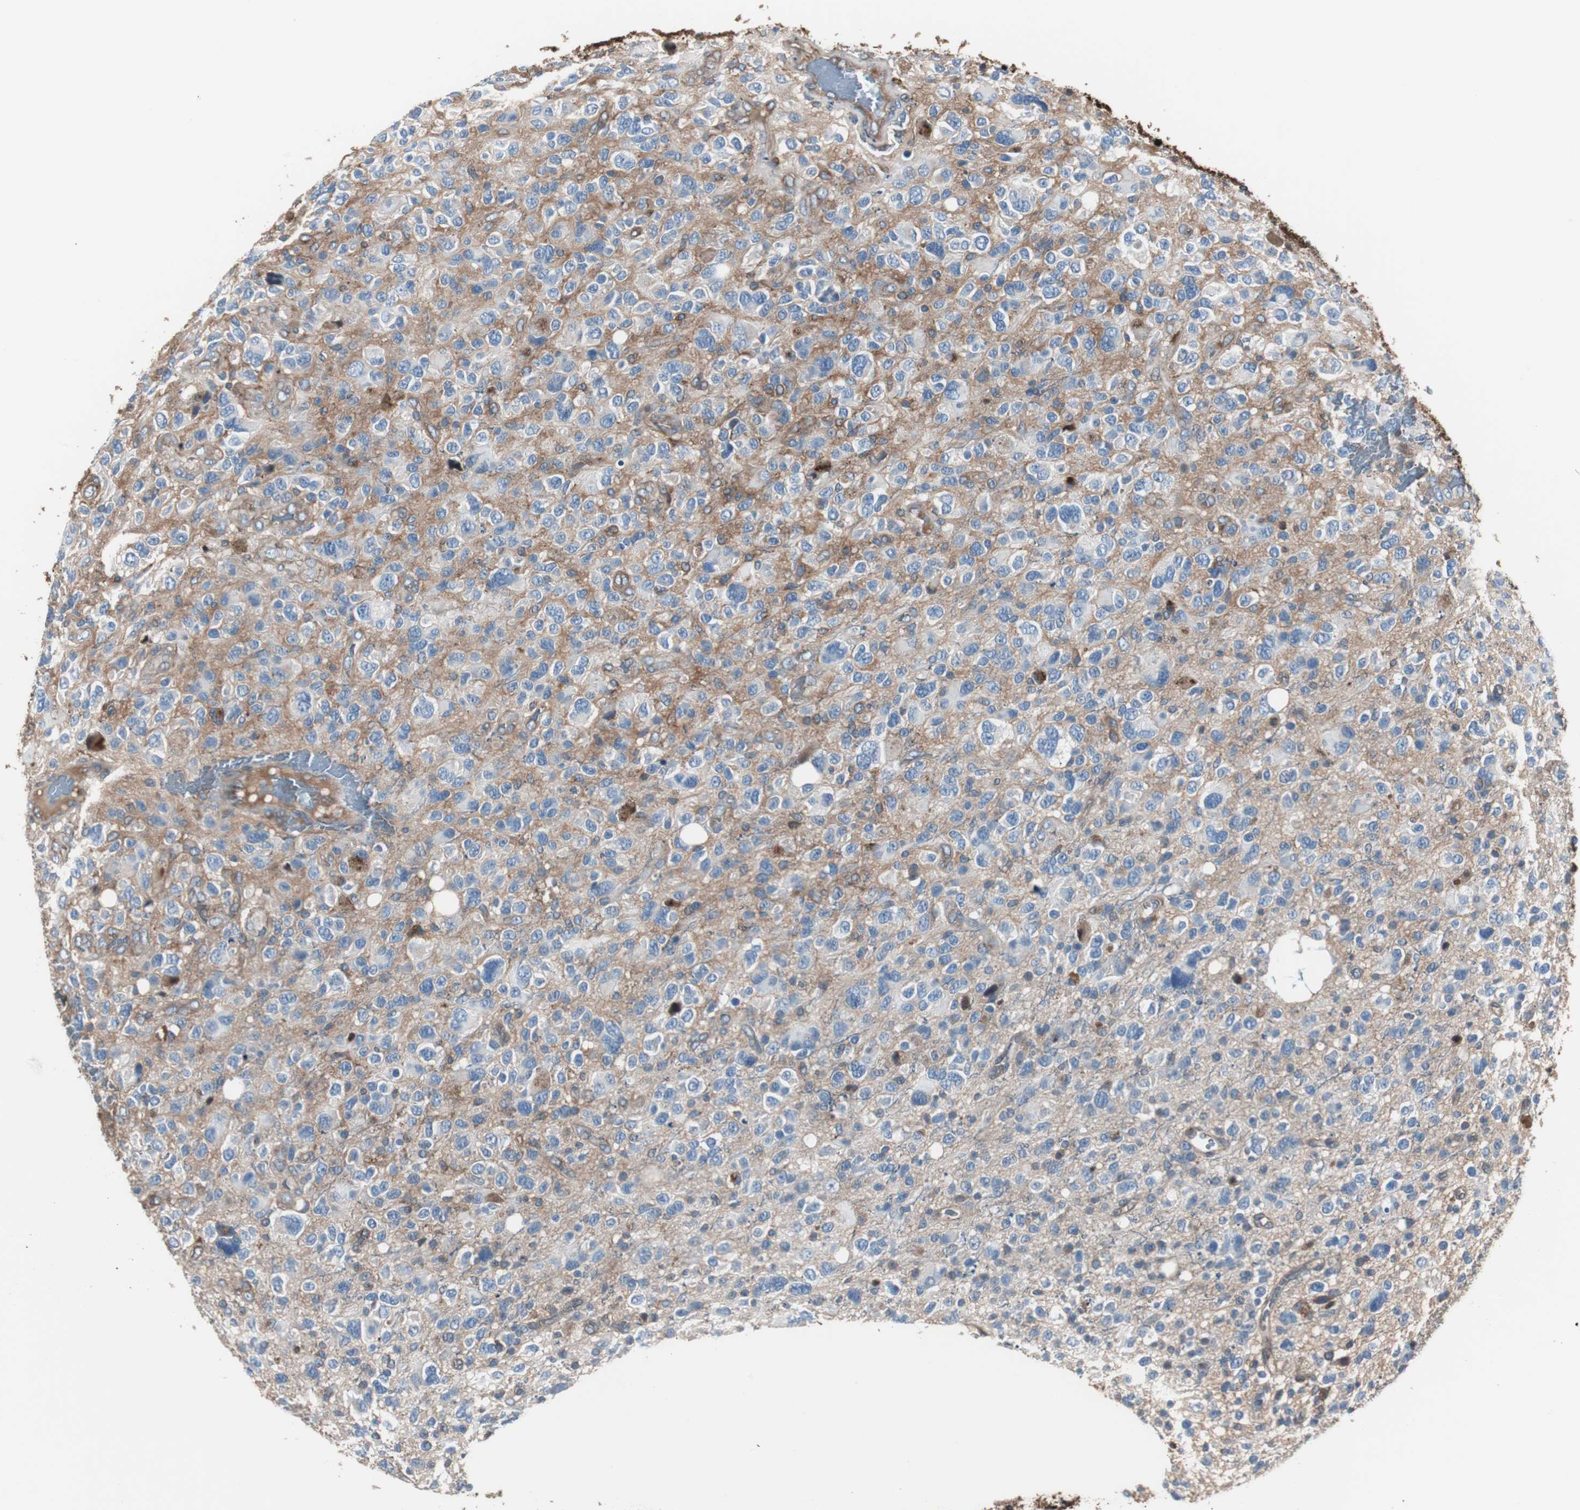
{"staining": {"intensity": "moderate", "quantity": "<25%", "location": "cytoplasmic/membranous"}, "tissue": "glioma", "cell_type": "Tumor cells", "image_type": "cancer", "snomed": [{"axis": "morphology", "description": "Glioma, malignant, High grade"}, {"axis": "topography", "description": "Brain"}], "caption": "A brown stain labels moderate cytoplasmic/membranous positivity of a protein in human malignant glioma (high-grade) tumor cells.", "gene": "B2M", "patient": {"sex": "male", "age": 48}}